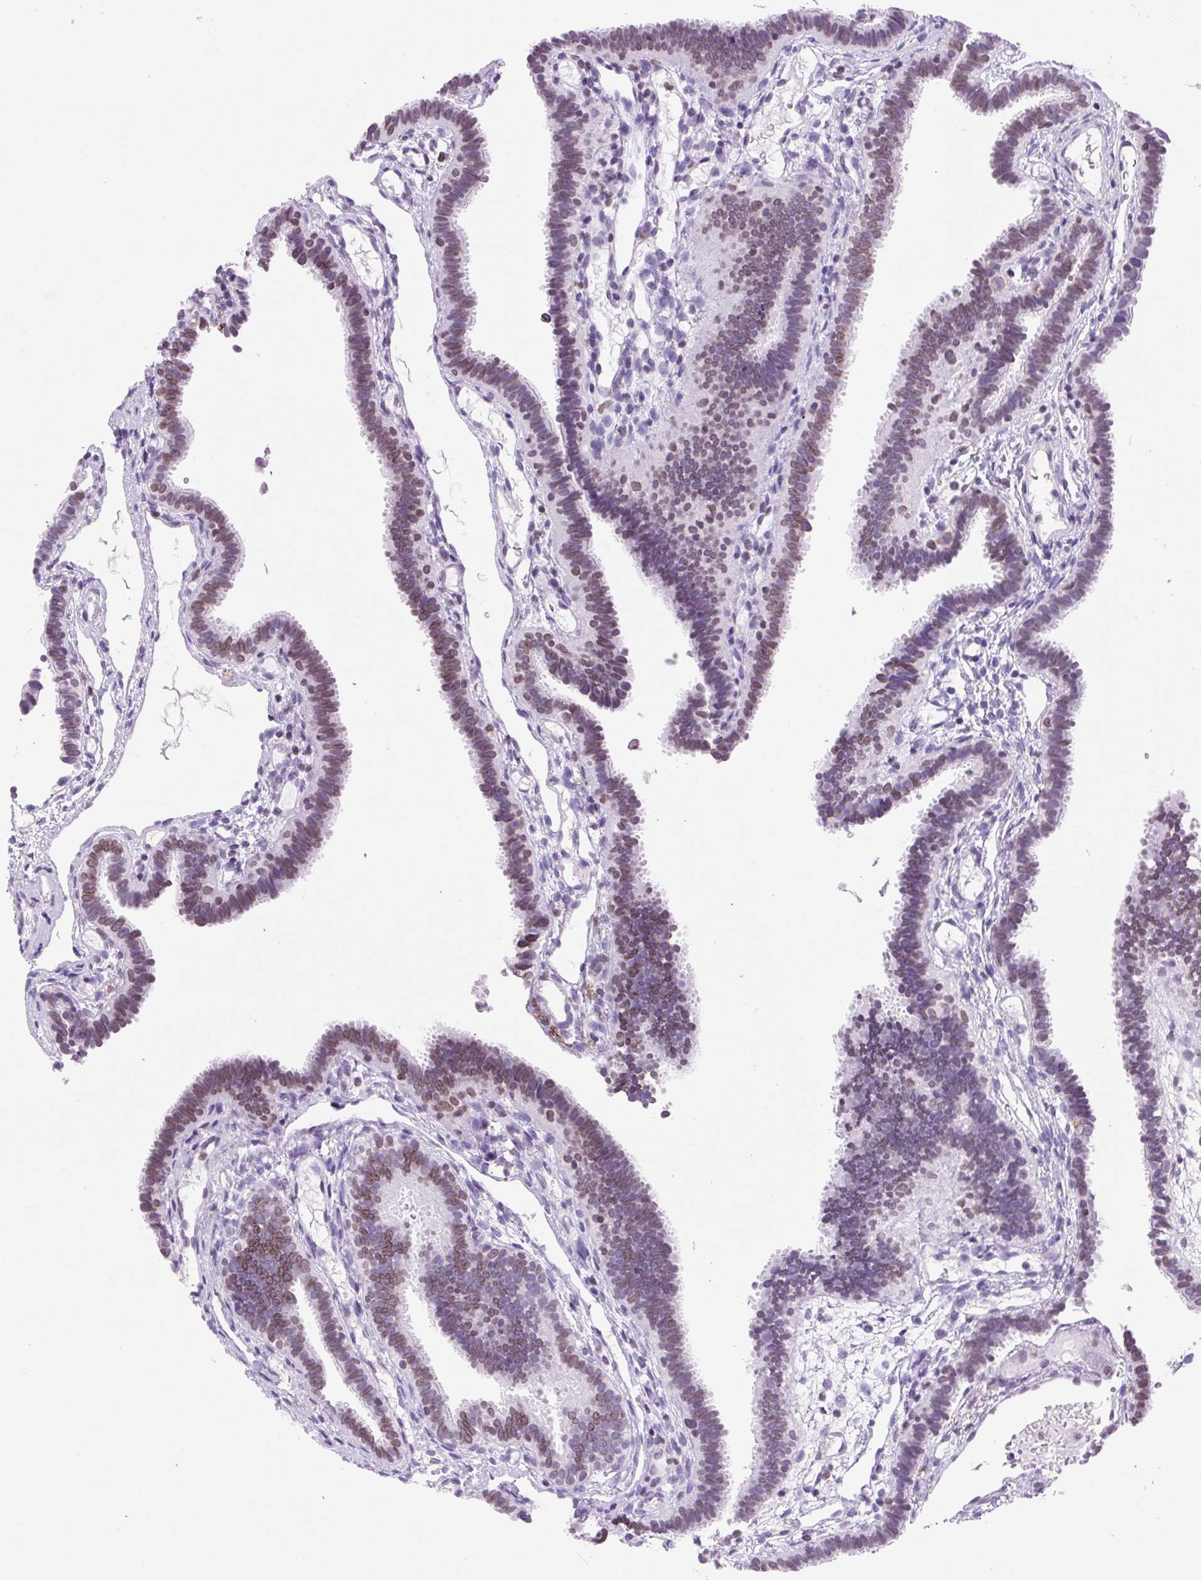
{"staining": {"intensity": "moderate", "quantity": "25%-75%", "location": "cytoplasmic/membranous,nuclear"}, "tissue": "fallopian tube", "cell_type": "Glandular cells", "image_type": "normal", "snomed": [{"axis": "morphology", "description": "Normal tissue, NOS"}, {"axis": "topography", "description": "Fallopian tube"}], "caption": "IHC (DAB (3,3'-diaminobenzidine)) staining of normal fallopian tube exhibits moderate cytoplasmic/membranous,nuclear protein positivity in about 25%-75% of glandular cells. The staining is performed using DAB (3,3'-diaminobenzidine) brown chromogen to label protein expression. The nuclei are counter-stained blue using hematoxylin.", "gene": "VPREB1", "patient": {"sex": "female", "age": 37}}